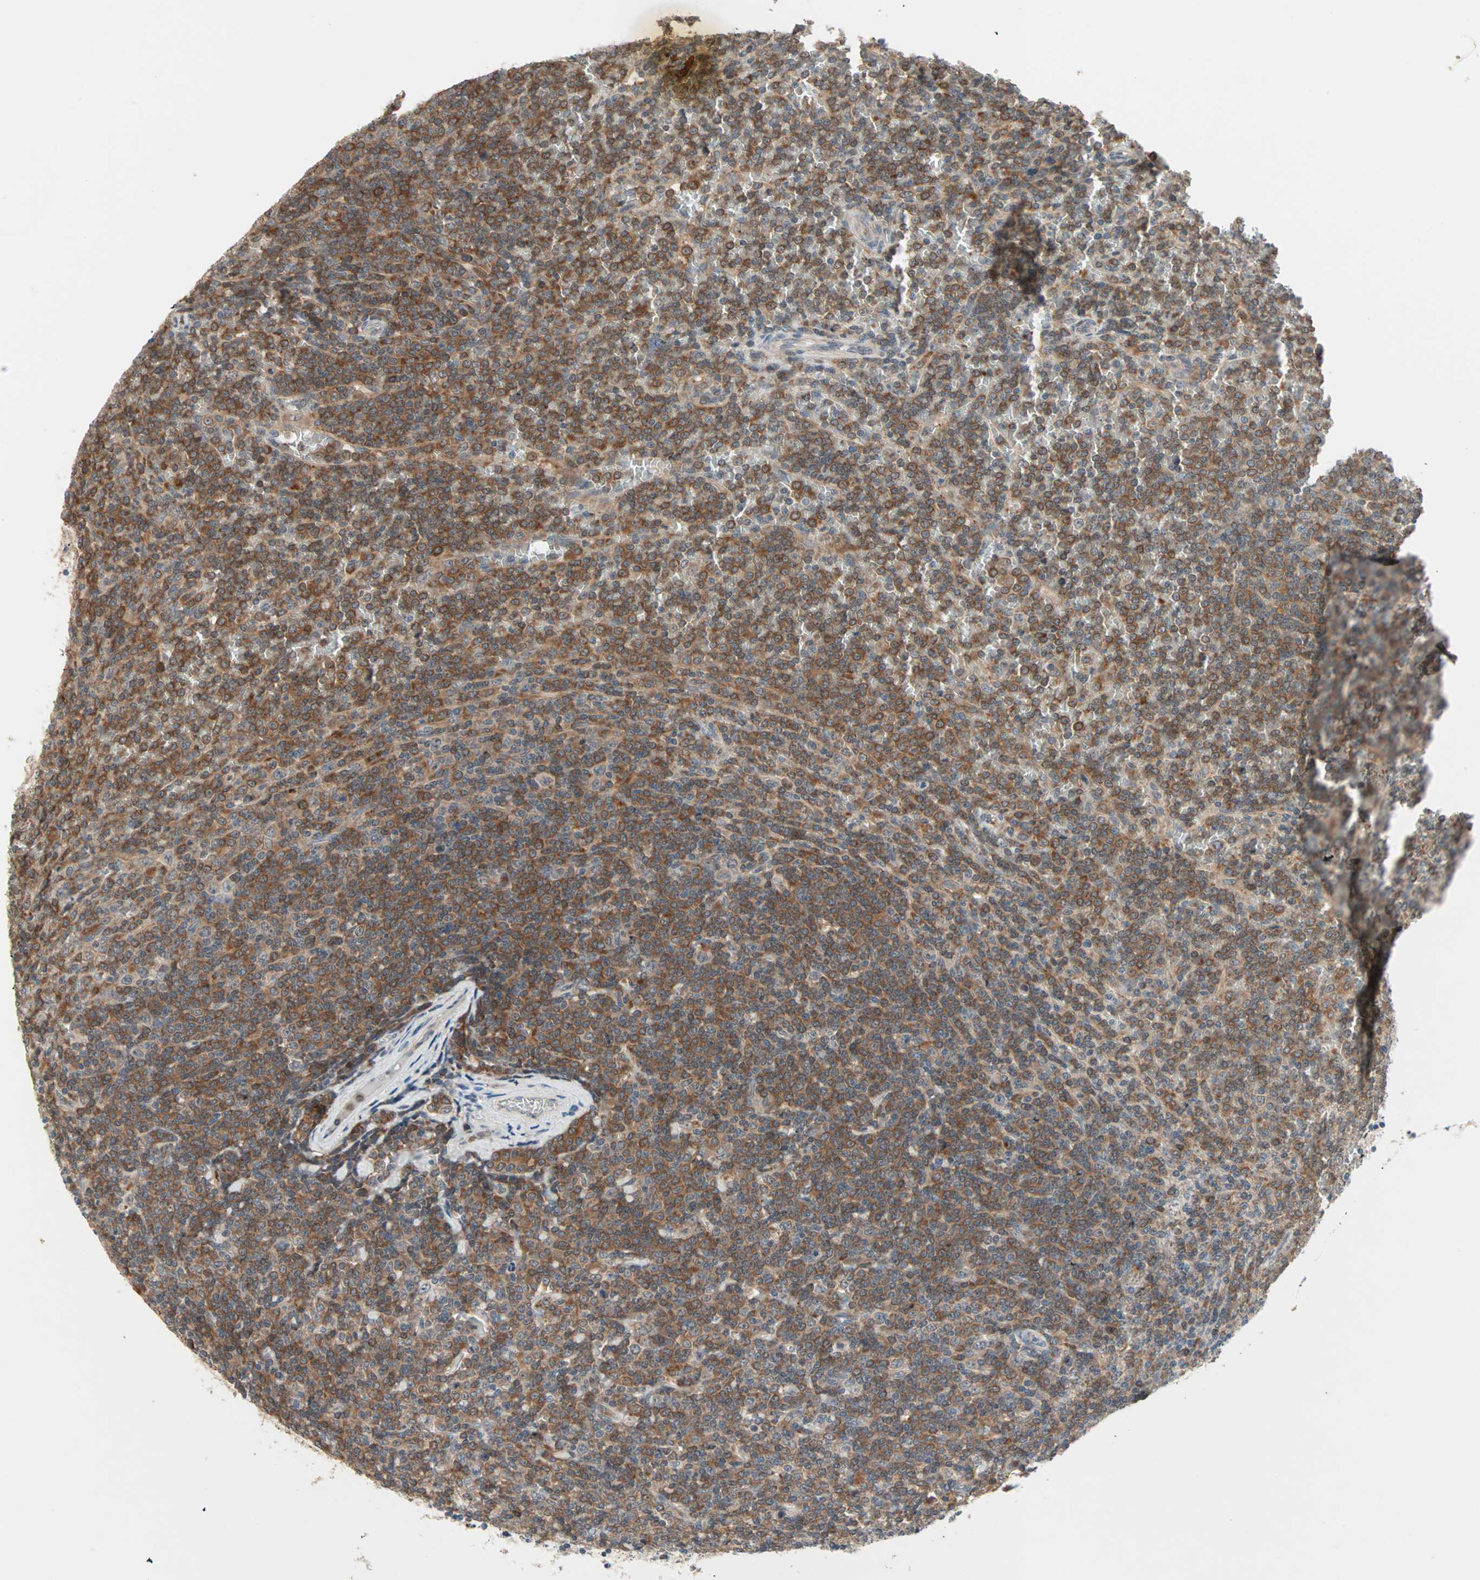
{"staining": {"intensity": "moderate", "quantity": ">75%", "location": "cytoplasmic/membranous"}, "tissue": "lymphoma", "cell_type": "Tumor cells", "image_type": "cancer", "snomed": [{"axis": "morphology", "description": "Malignant lymphoma, non-Hodgkin's type, Low grade"}, {"axis": "topography", "description": "Spleen"}], "caption": "This is an image of immunohistochemistry staining of lymphoma, which shows moderate staining in the cytoplasmic/membranous of tumor cells.", "gene": "PROS1", "patient": {"sex": "female", "age": 19}}